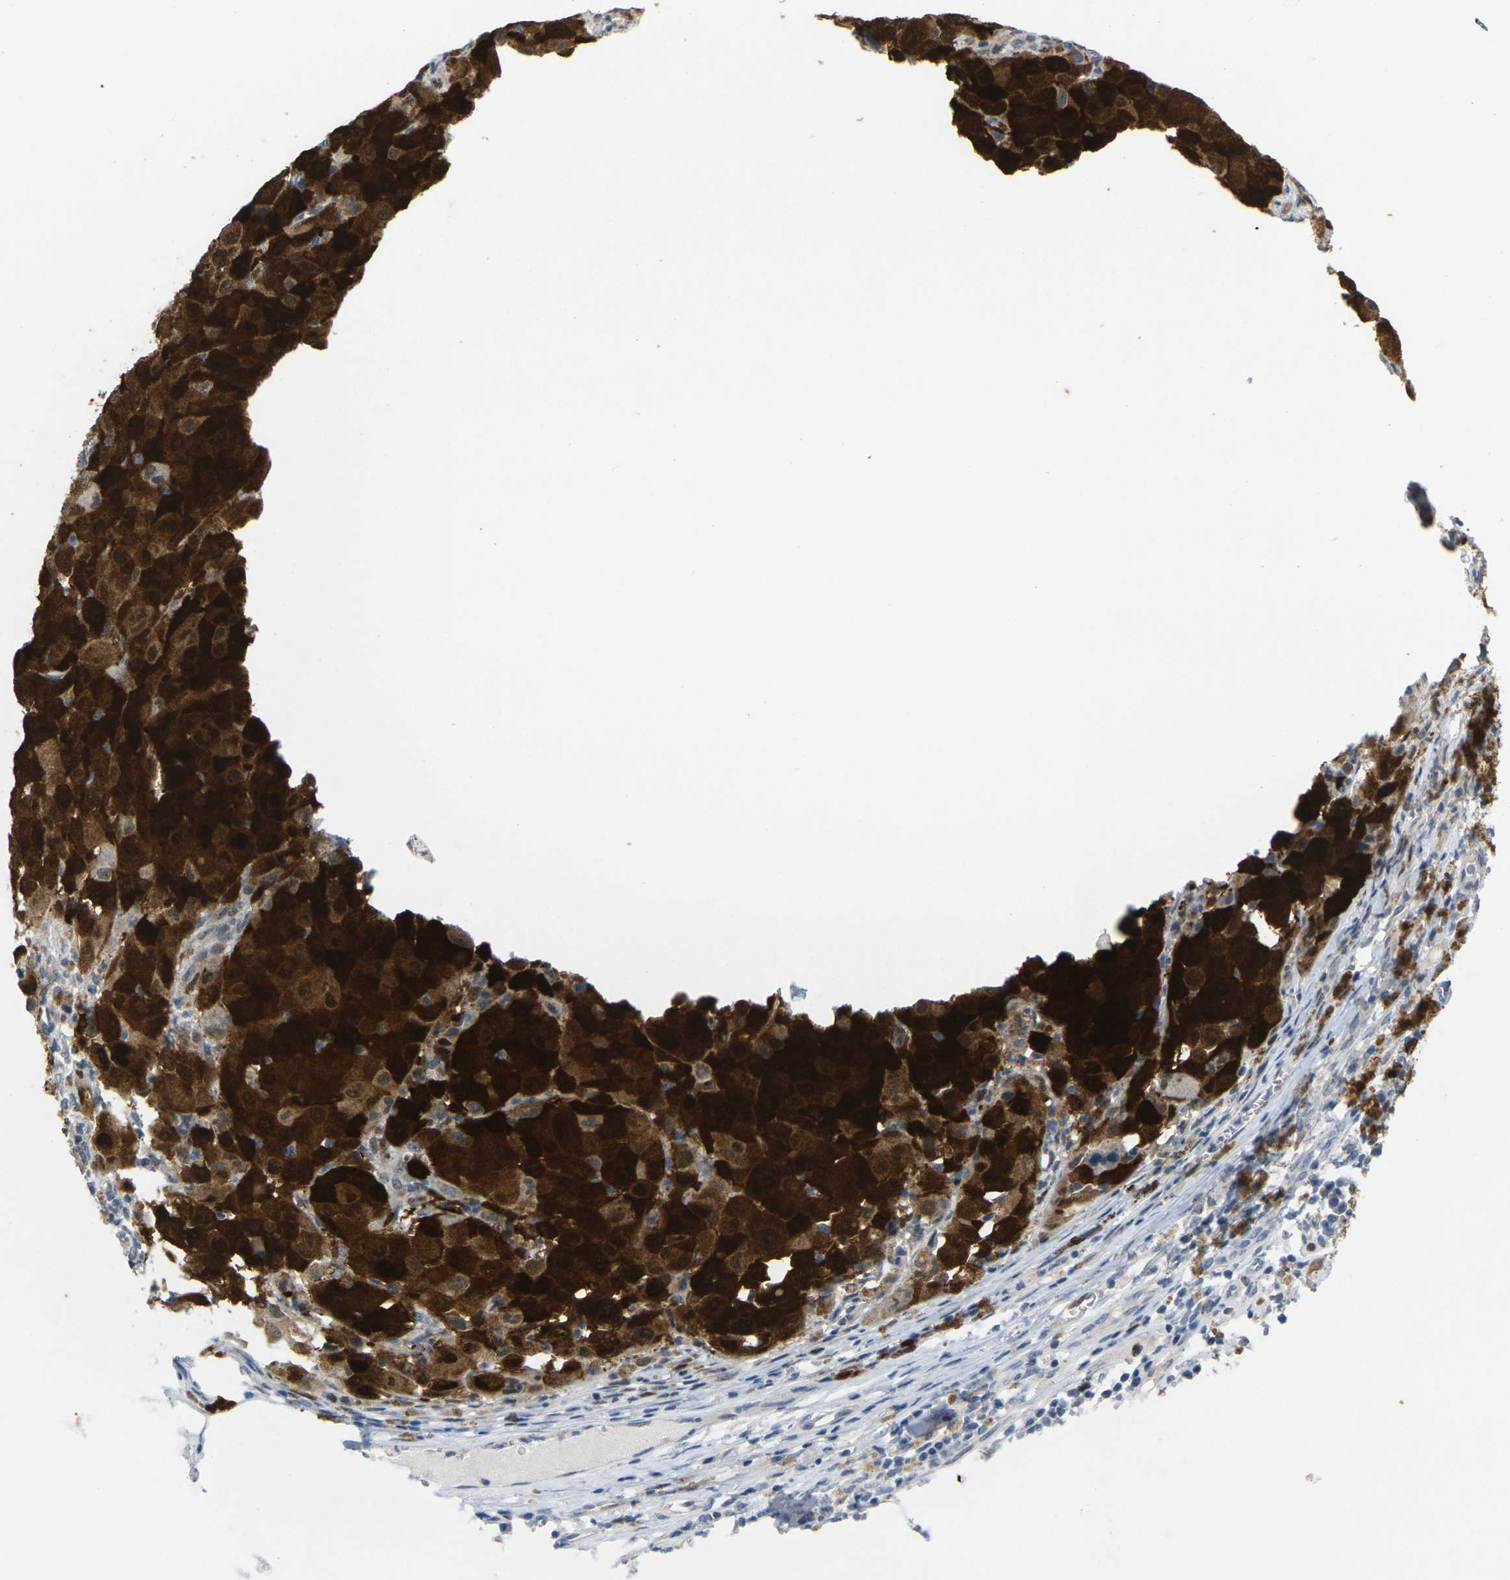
{"staining": {"intensity": "strong", "quantity": ">75%", "location": "cytoplasmic/membranous,nuclear"}, "tissue": "melanoma", "cell_type": "Tumor cells", "image_type": "cancer", "snomed": [{"axis": "morphology", "description": "Malignant melanoma, NOS"}, {"axis": "topography", "description": "Skin"}], "caption": "Malignant melanoma stained with DAB IHC demonstrates high levels of strong cytoplasmic/membranous and nuclear expression in approximately >75% of tumor cells.", "gene": "CDK2", "patient": {"sex": "female", "age": 46}}